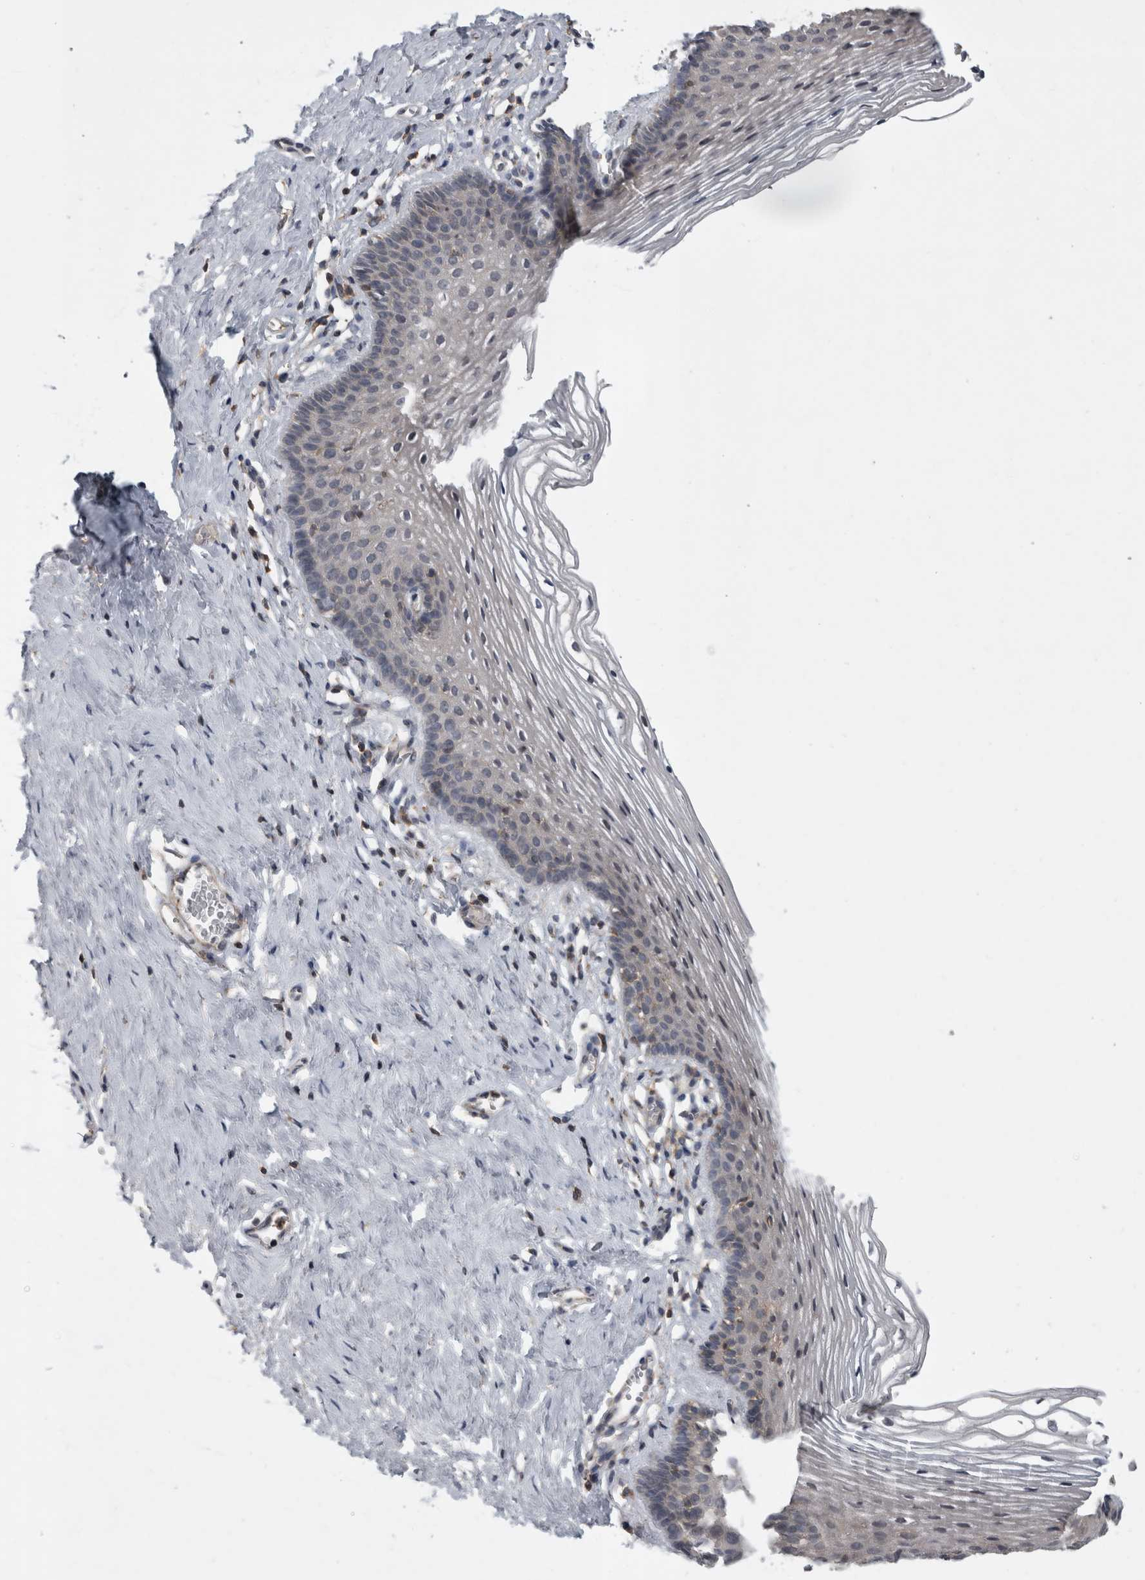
{"staining": {"intensity": "weak", "quantity": "<25%", "location": "nuclear"}, "tissue": "vagina", "cell_type": "Squamous epithelial cells", "image_type": "normal", "snomed": [{"axis": "morphology", "description": "Normal tissue, NOS"}, {"axis": "topography", "description": "Vagina"}], "caption": "Immunohistochemistry (IHC) photomicrograph of unremarkable vagina: human vagina stained with DAB (3,3'-diaminobenzidine) demonstrates no significant protein expression in squamous epithelial cells. Nuclei are stained in blue.", "gene": "SPATA48", "patient": {"sex": "female", "age": 32}}